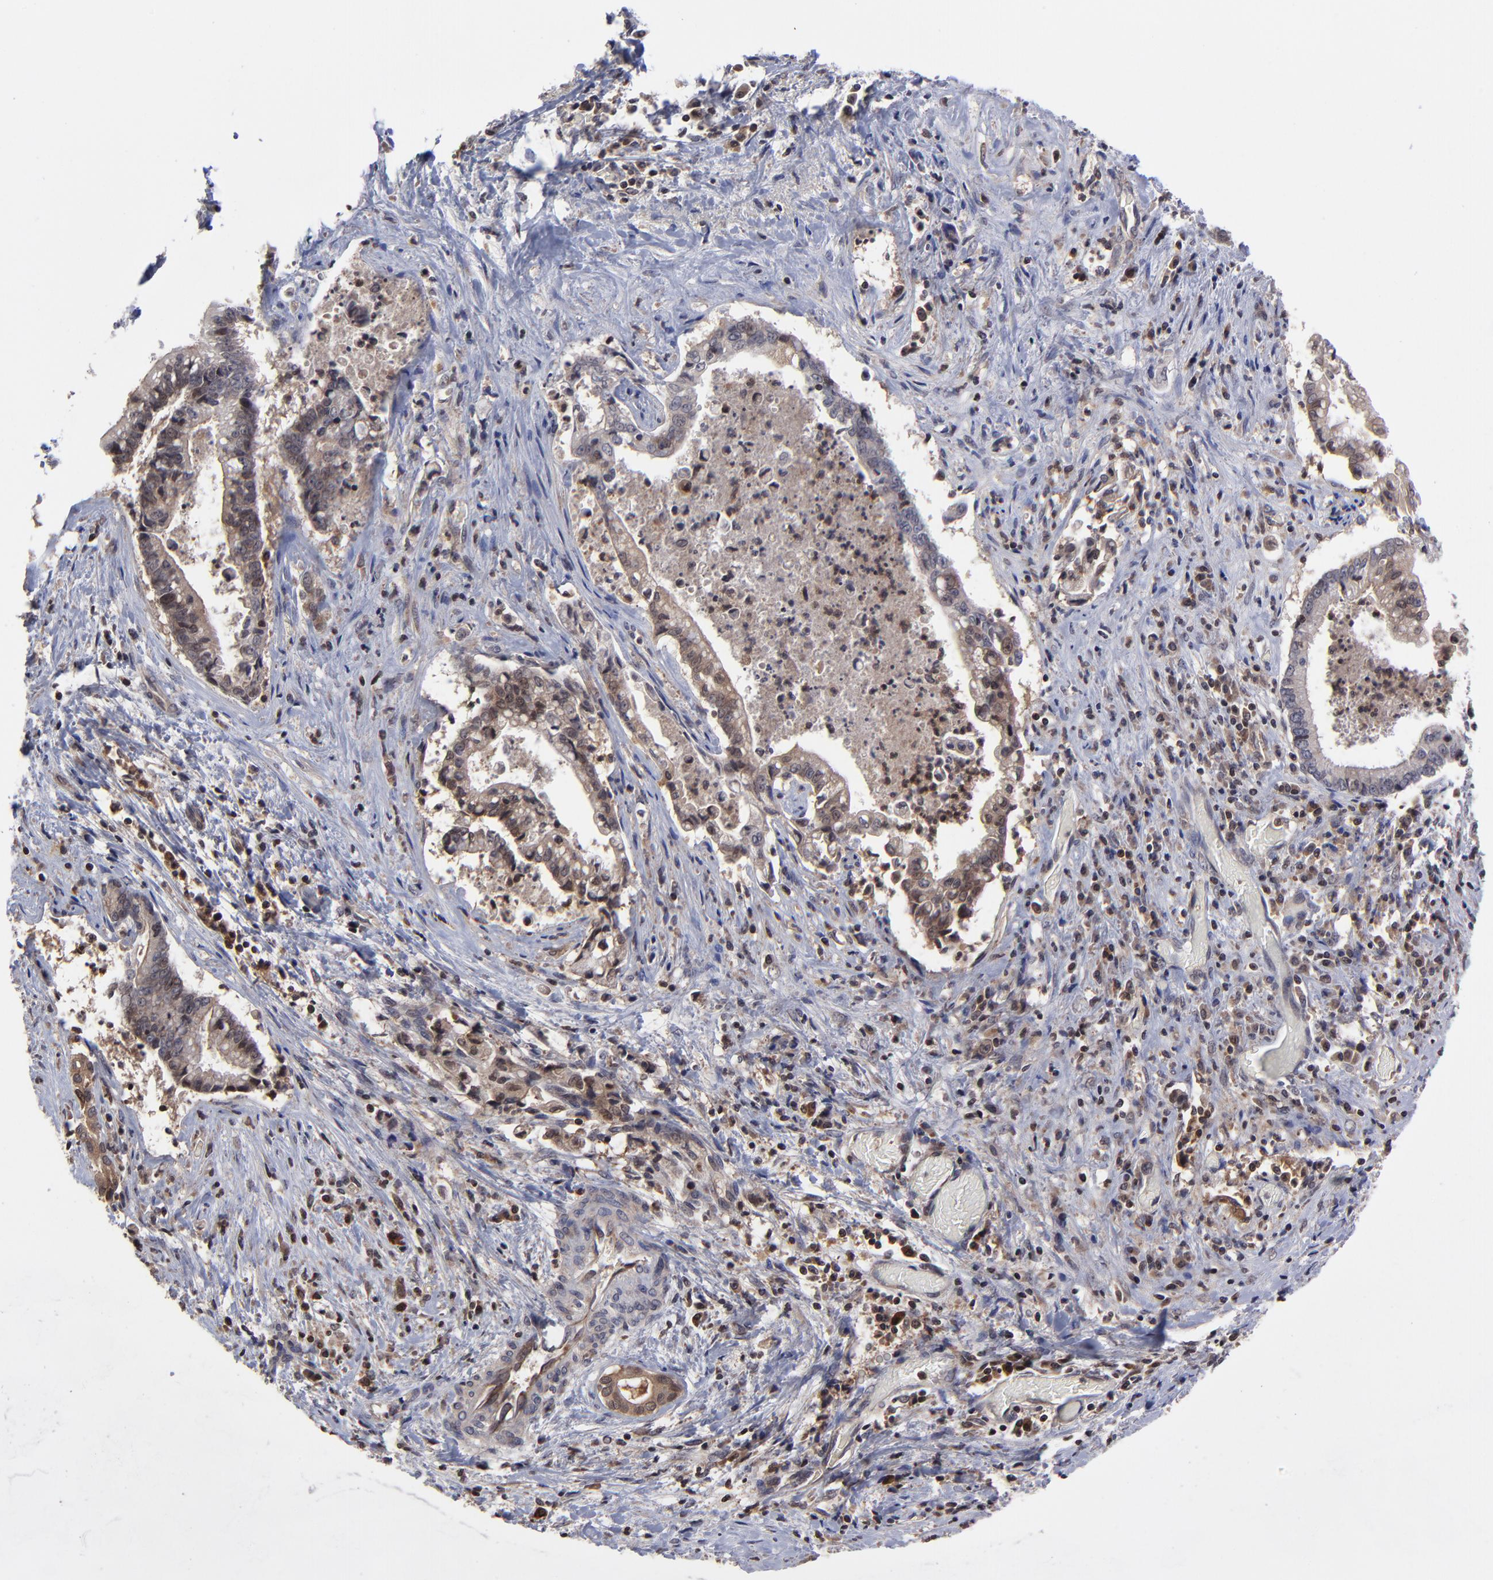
{"staining": {"intensity": "moderate", "quantity": "25%-75%", "location": "cytoplasmic/membranous"}, "tissue": "liver cancer", "cell_type": "Tumor cells", "image_type": "cancer", "snomed": [{"axis": "morphology", "description": "Cholangiocarcinoma"}, {"axis": "topography", "description": "Liver"}], "caption": "There is medium levels of moderate cytoplasmic/membranous staining in tumor cells of liver cancer, as demonstrated by immunohistochemical staining (brown color).", "gene": "UBE2L6", "patient": {"sex": "male", "age": 57}}